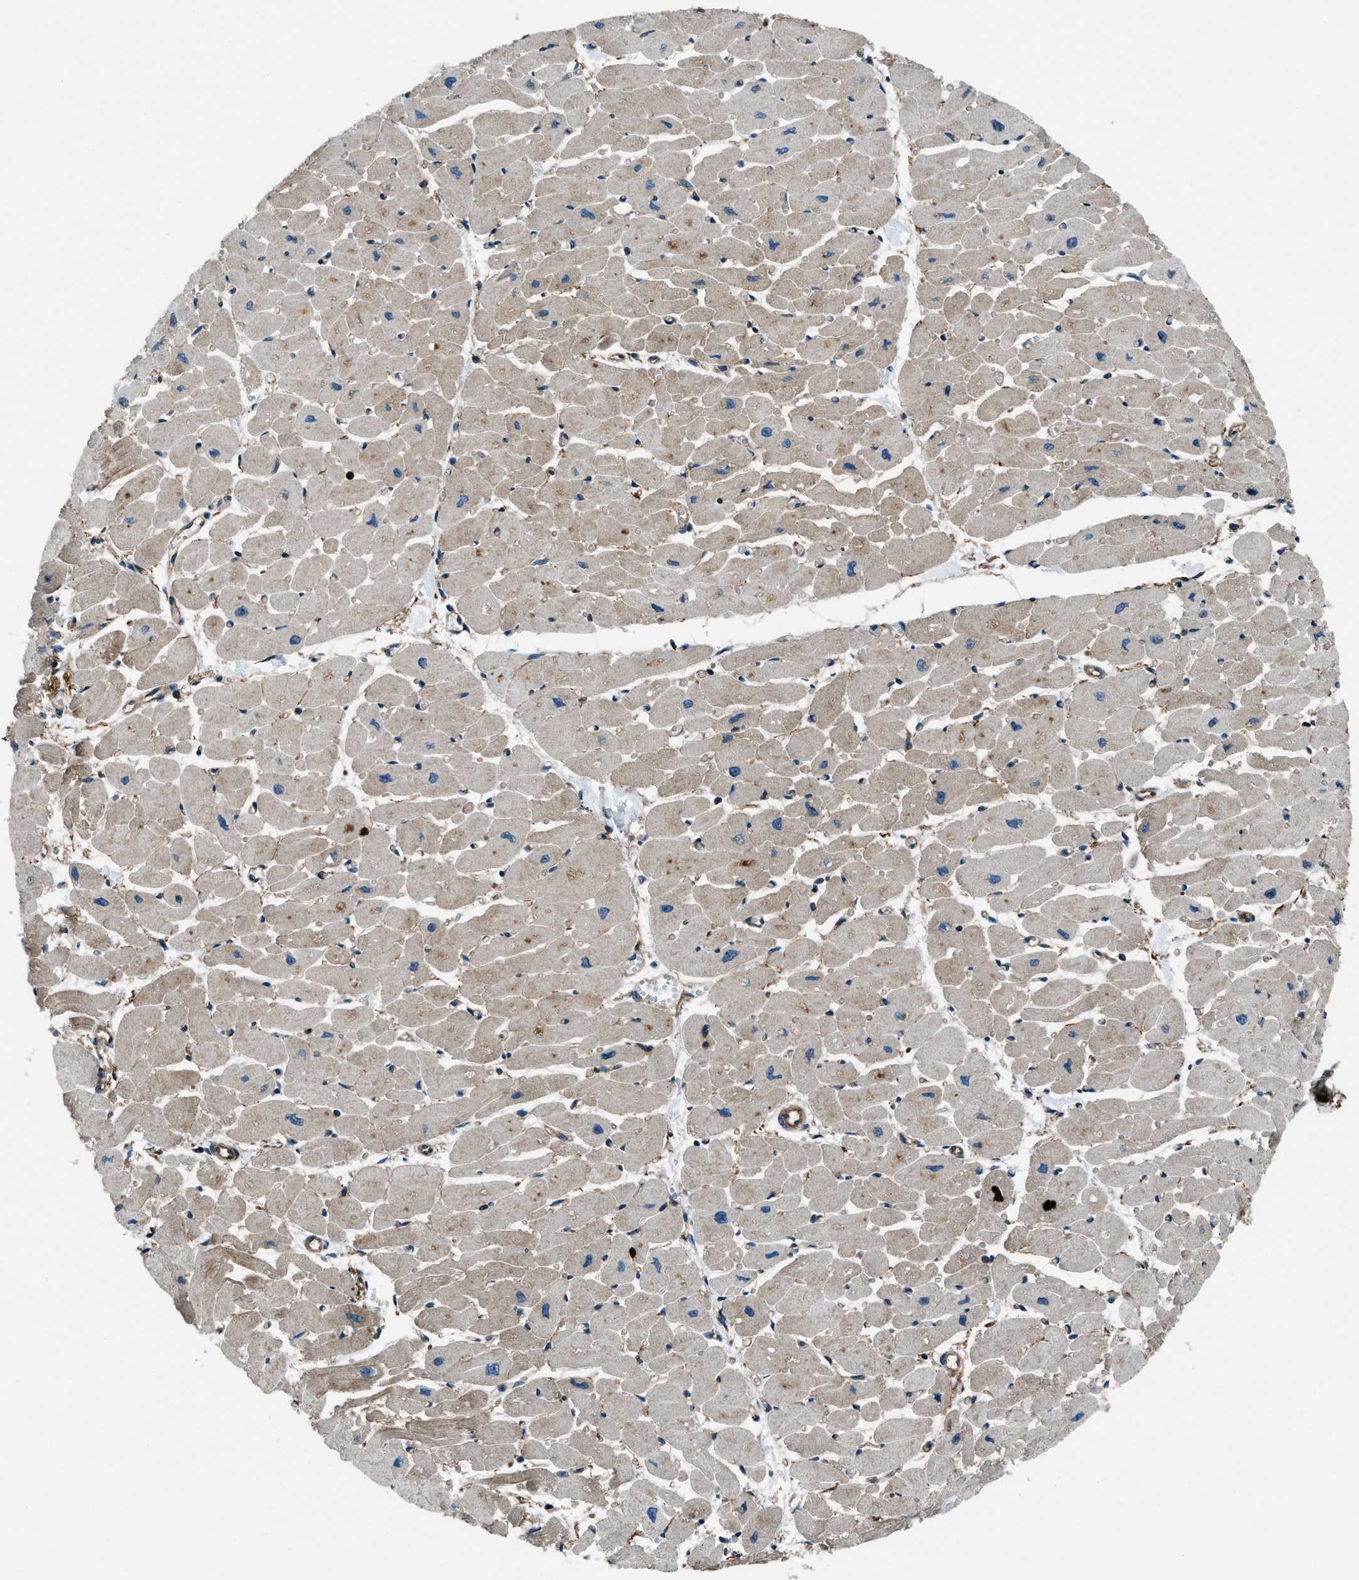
{"staining": {"intensity": "moderate", "quantity": ">75%", "location": "cytoplasmic/membranous"}, "tissue": "heart muscle", "cell_type": "Cardiomyocytes", "image_type": "normal", "snomed": [{"axis": "morphology", "description": "Normal tissue, NOS"}, {"axis": "topography", "description": "Heart"}], "caption": "DAB immunohistochemical staining of unremarkable human heart muscle demonstrates moderate cytoplasmic/membranous protein expression in about >75% of cardiomyocytes.", "gene": "SNX30", "patient": {"sex": "female", "age": 54}}